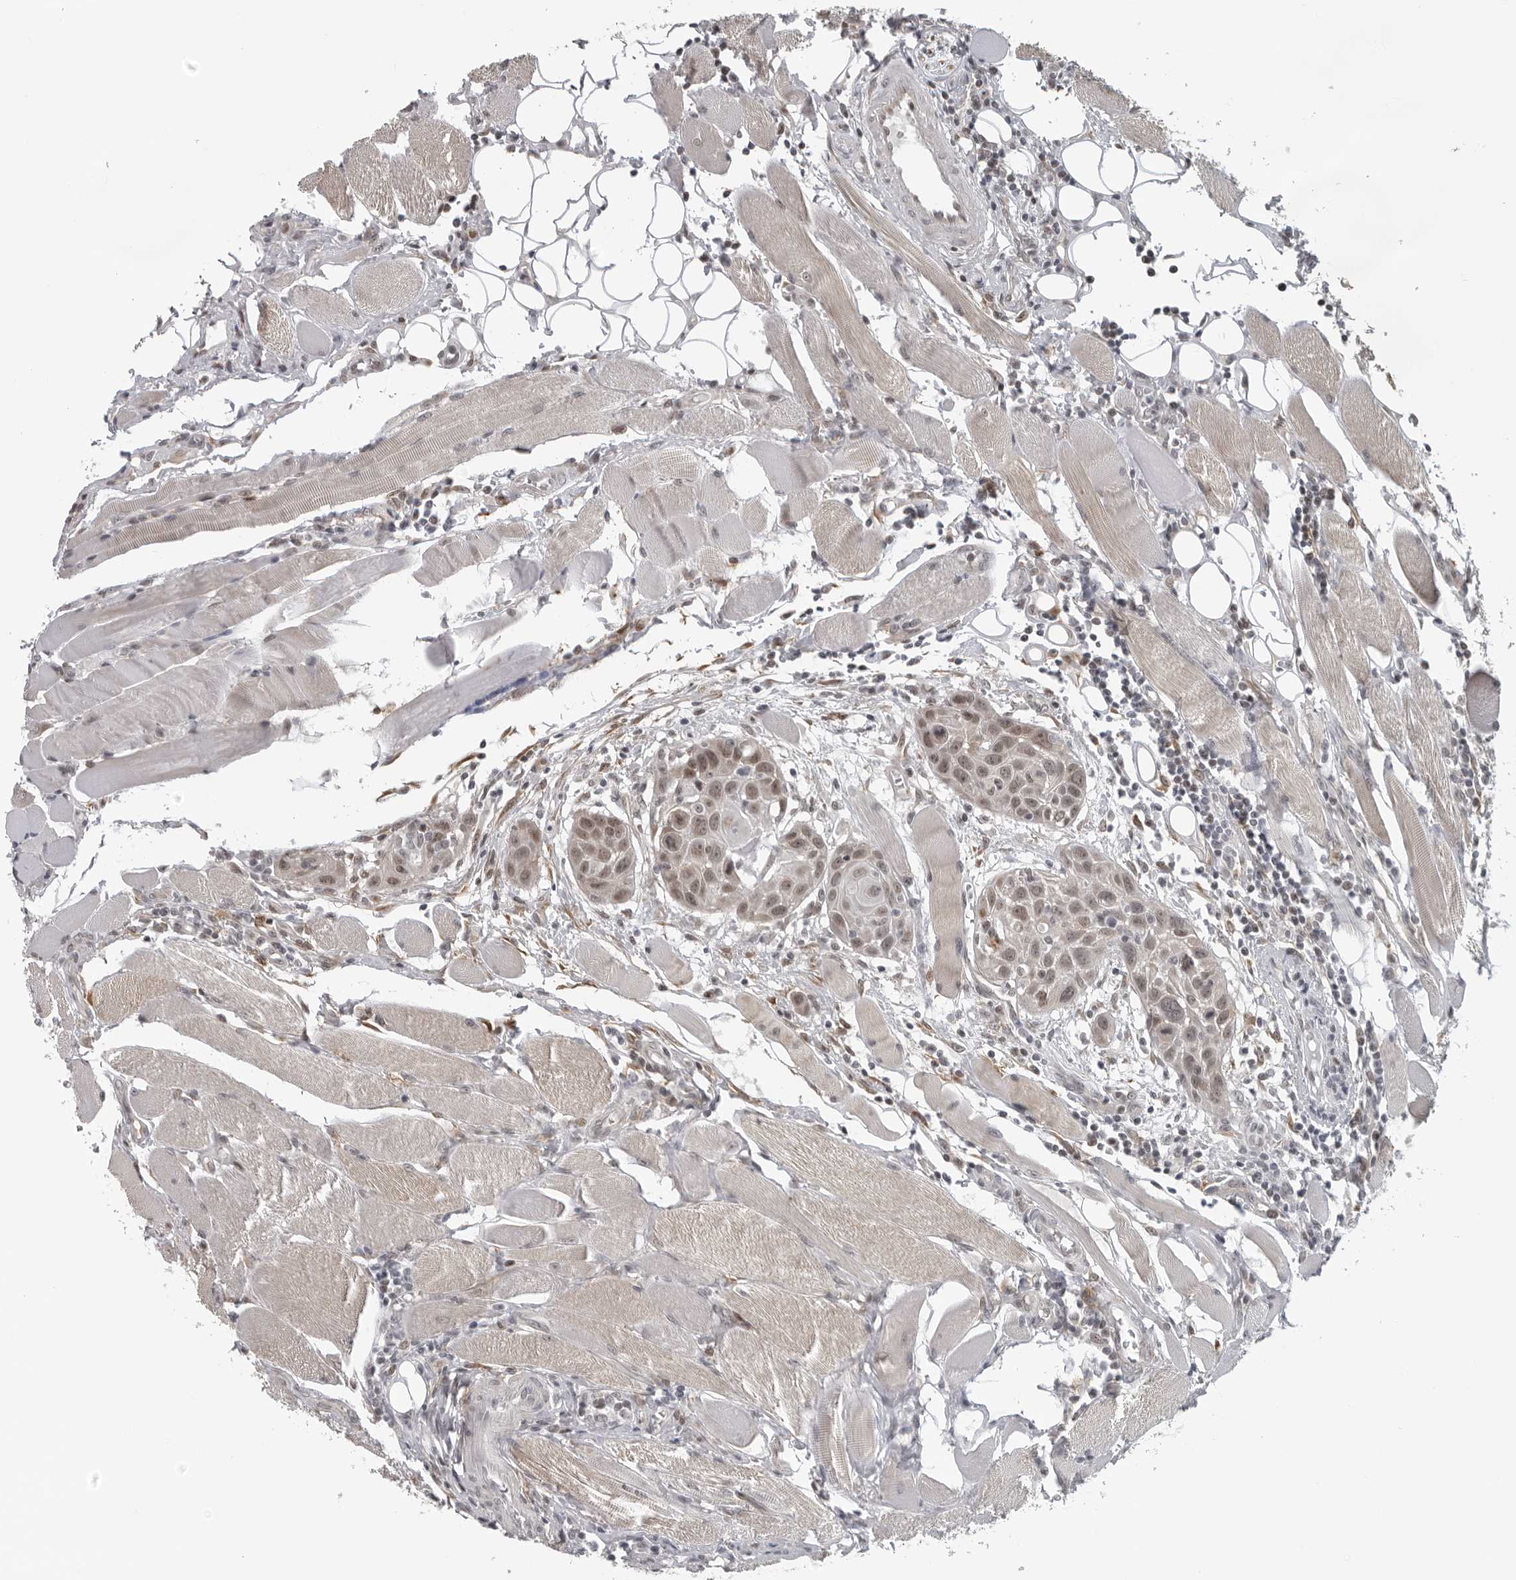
{"staining": {"intensity": "weak", "quantity": ">75%", "location": "nuclear"}, "tissue": "head and neck cancer", "cell_type": "Tumor cells", "image_type": "cancer", "snomed": [{"axis": "morphology", "description": "Squamous cell carcinoma, NOS"}, {"axis": "topography", "description": "Oral tissue"}, {"axis": "topography", "description": "Head-Neck"}], "caption": "Squamous cell carcinoma (head and neck) stained with a protein marker displays weak staining in tumor cells.", "gene": "MAF", "patient": {"sex": "female", "age": 50}}